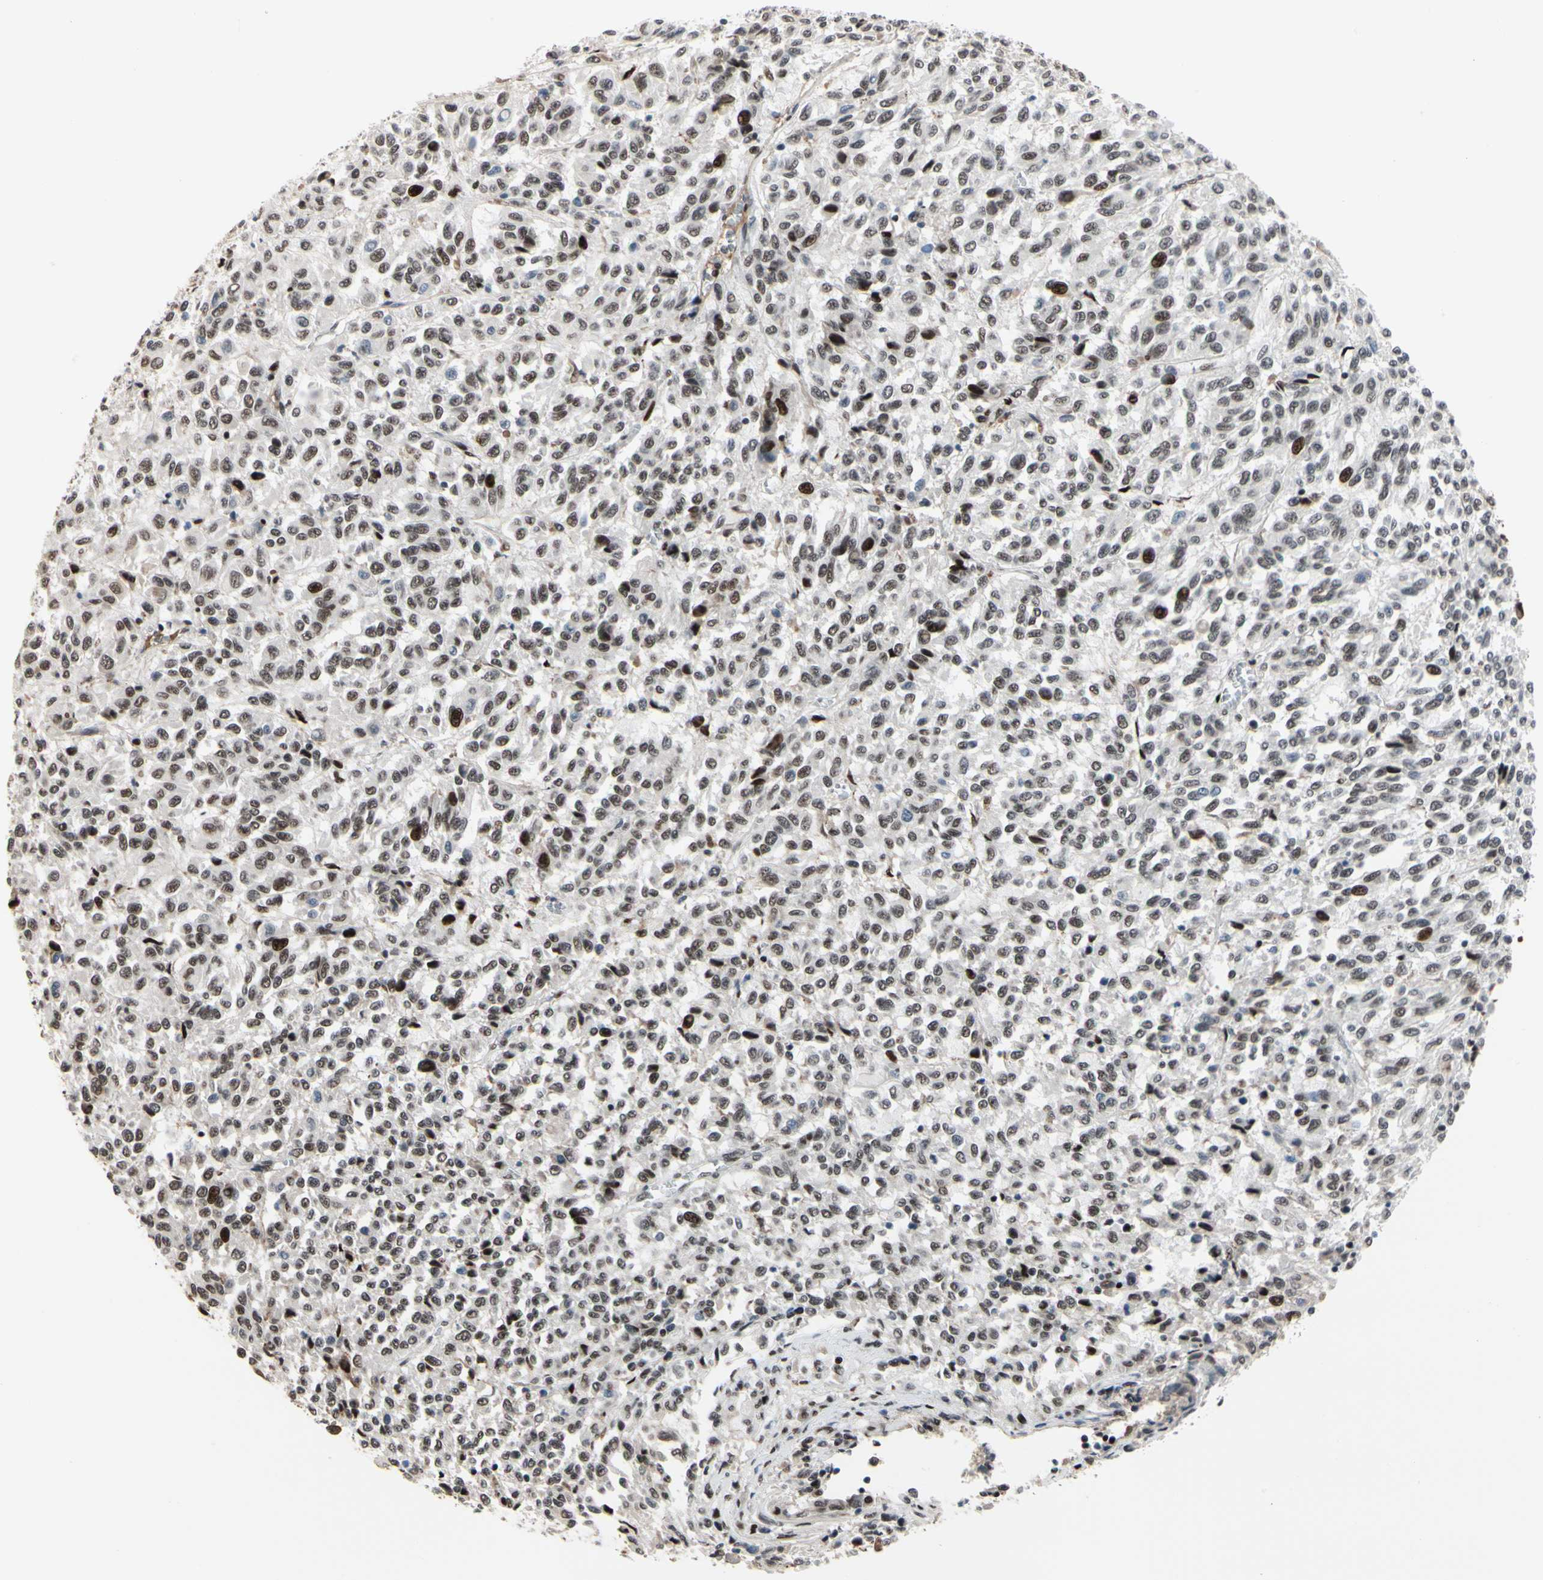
{"staining": {"intensity": "moderate", "quantity": ">75%", "location": "nuclear"}, "tissue": "melanoma", "cell_type": "Tumor cells", "image_type": "cancer", "snomed": [{"axis": "morphology", "description": "Malignant melanoma, Metastatic site"}, {"axis": "topography", "description": "Lung"}], "caption": "Immunohistochemical staining of melanoma reveals medium levels of moderate nuclear protein staining in about >75% of tumor cells.", "gene": "FOXO3", "patient": {"sex": "male", "age": 64}}